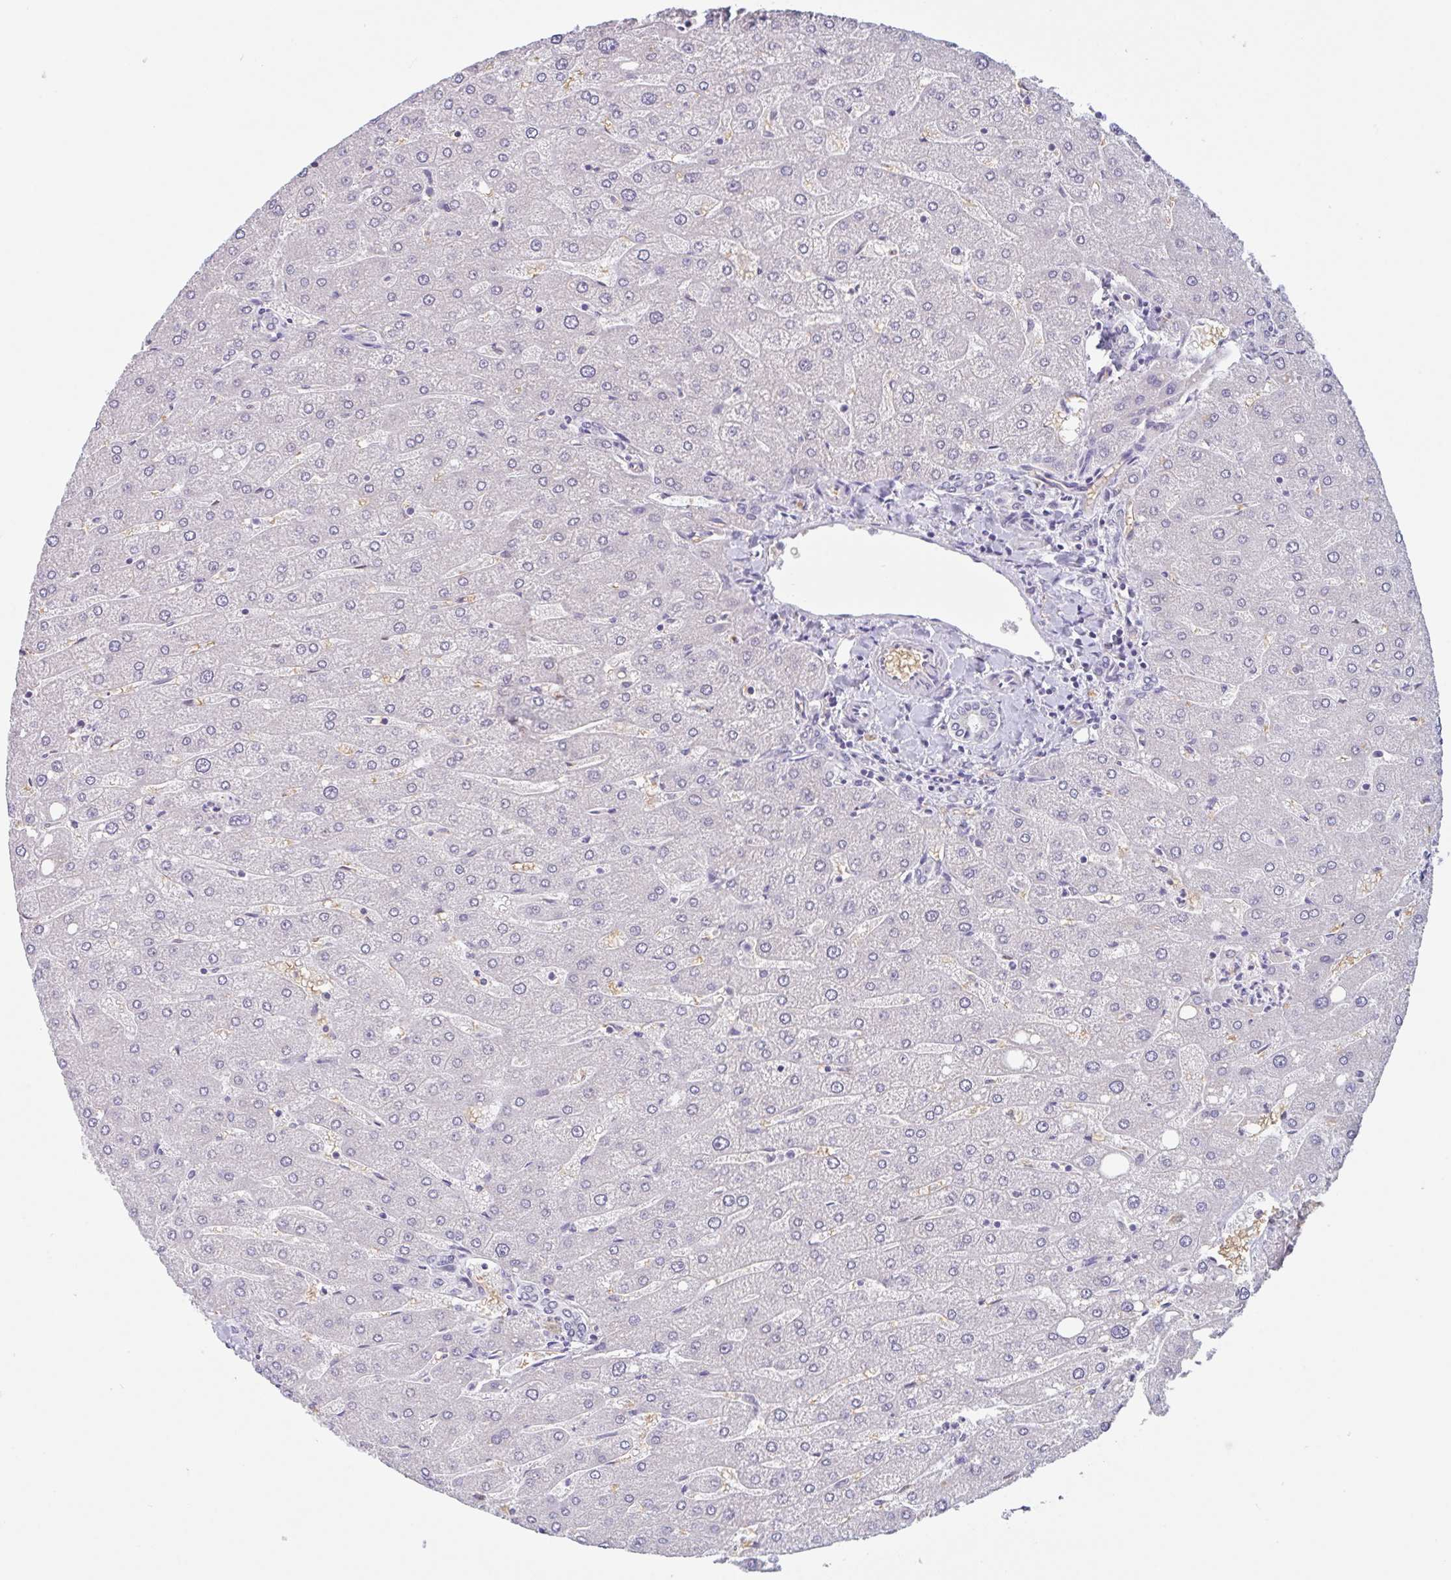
{"staining": {"intensity": "negative", "quantity": "none", "location": "none"}, "tissue": "liver", "cell_type": "Cholangiocytes", "image_type": "normal", "snomed": [{"axis": "morphology", "description": "Normal tissue, NOS"}, {"axis": "topography", "description": "Liver"}], "caption": "Immunohistochemistry (IHC) histopathology image of normal liver: human liver stained with DAB (3,3'-diaminobenzidine) demonstrates no significant protein staining in cholangiocytes. (DAB IHC visualized using brightfield microscopy, high magnification).", "gene": "RHAG", "patient": {"sex": "male", "age": 67}}